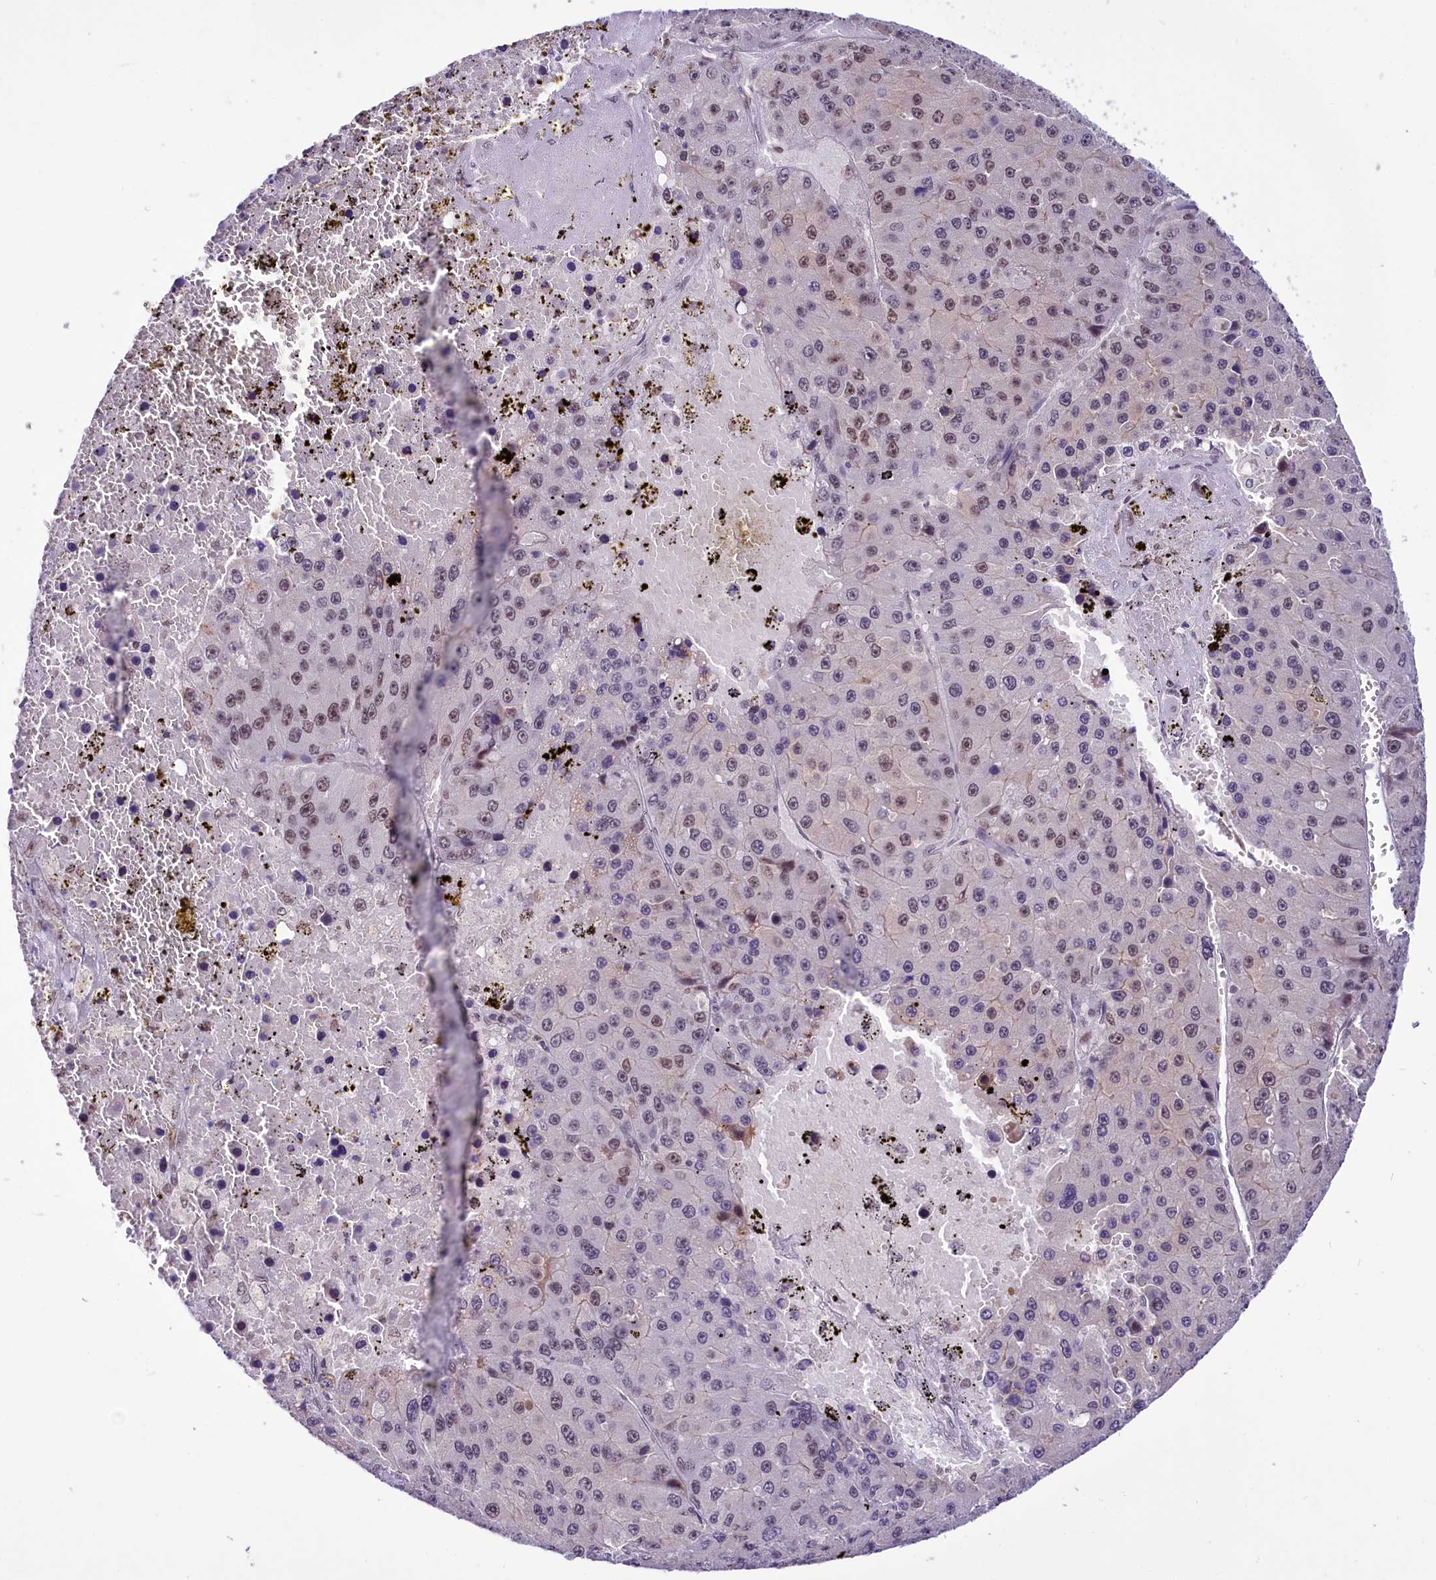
{"staining": {"intensity": "weak", "quantity": "<25%", "location": "nuclear"}, "tissue": "liver cancer", "cell_type": "Tumor cells", "image_type": "cancer", "snomed": [{"axis": "morphology", "description": "Carcinoma, Hepatocellular, NOS"}, {"axis": "topography", "description": "Liver"}], "caption": "The histopathology image demonstrates no significant expression in tumor cells of liver cancer.", "gene": "SCAF11", "patient": {"sex": "female", "age": 73}}